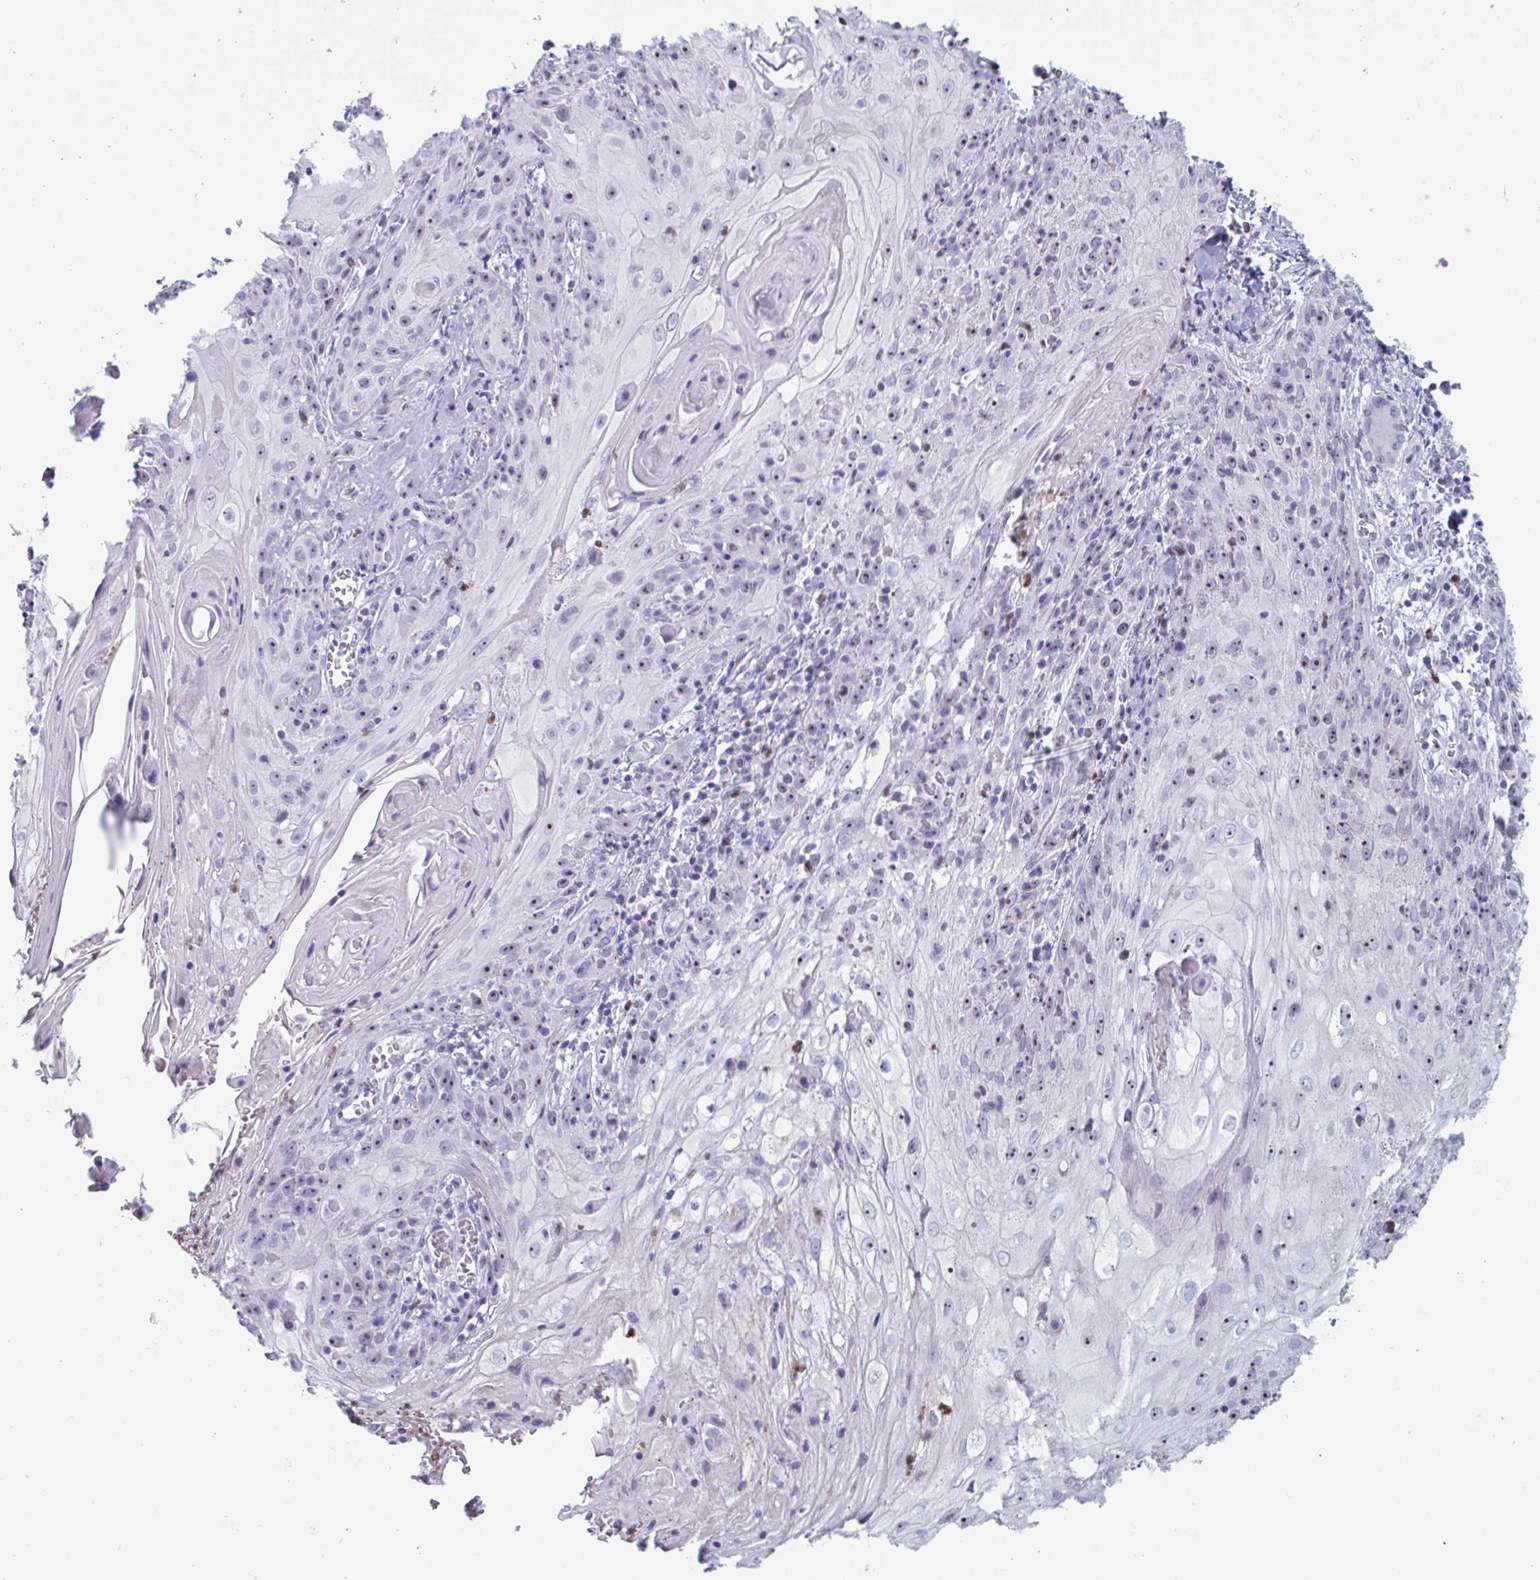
{"staining": {"intensity": "moderate", "quantity": "<25%", "location": "nuclear"}, "tissue": "skin cancer", "cell_type": "Tumor cells", "image_type": "cancer", "snomed": [{"axis": "morphology", "description": "Squamous cell carcinoma, NOS"}, {"axis": "topography", "description": "Skin"}, {"axis": "topography", "description": "Vulva"}], "caption": "Protein staining by IHC reveals moderate nuclear staining in about <25% of tumor cells in skin cancer (squamous cell carcinoma).", "gene": "CYP4F11", "patient": {"sex": "female", "age": 76}}